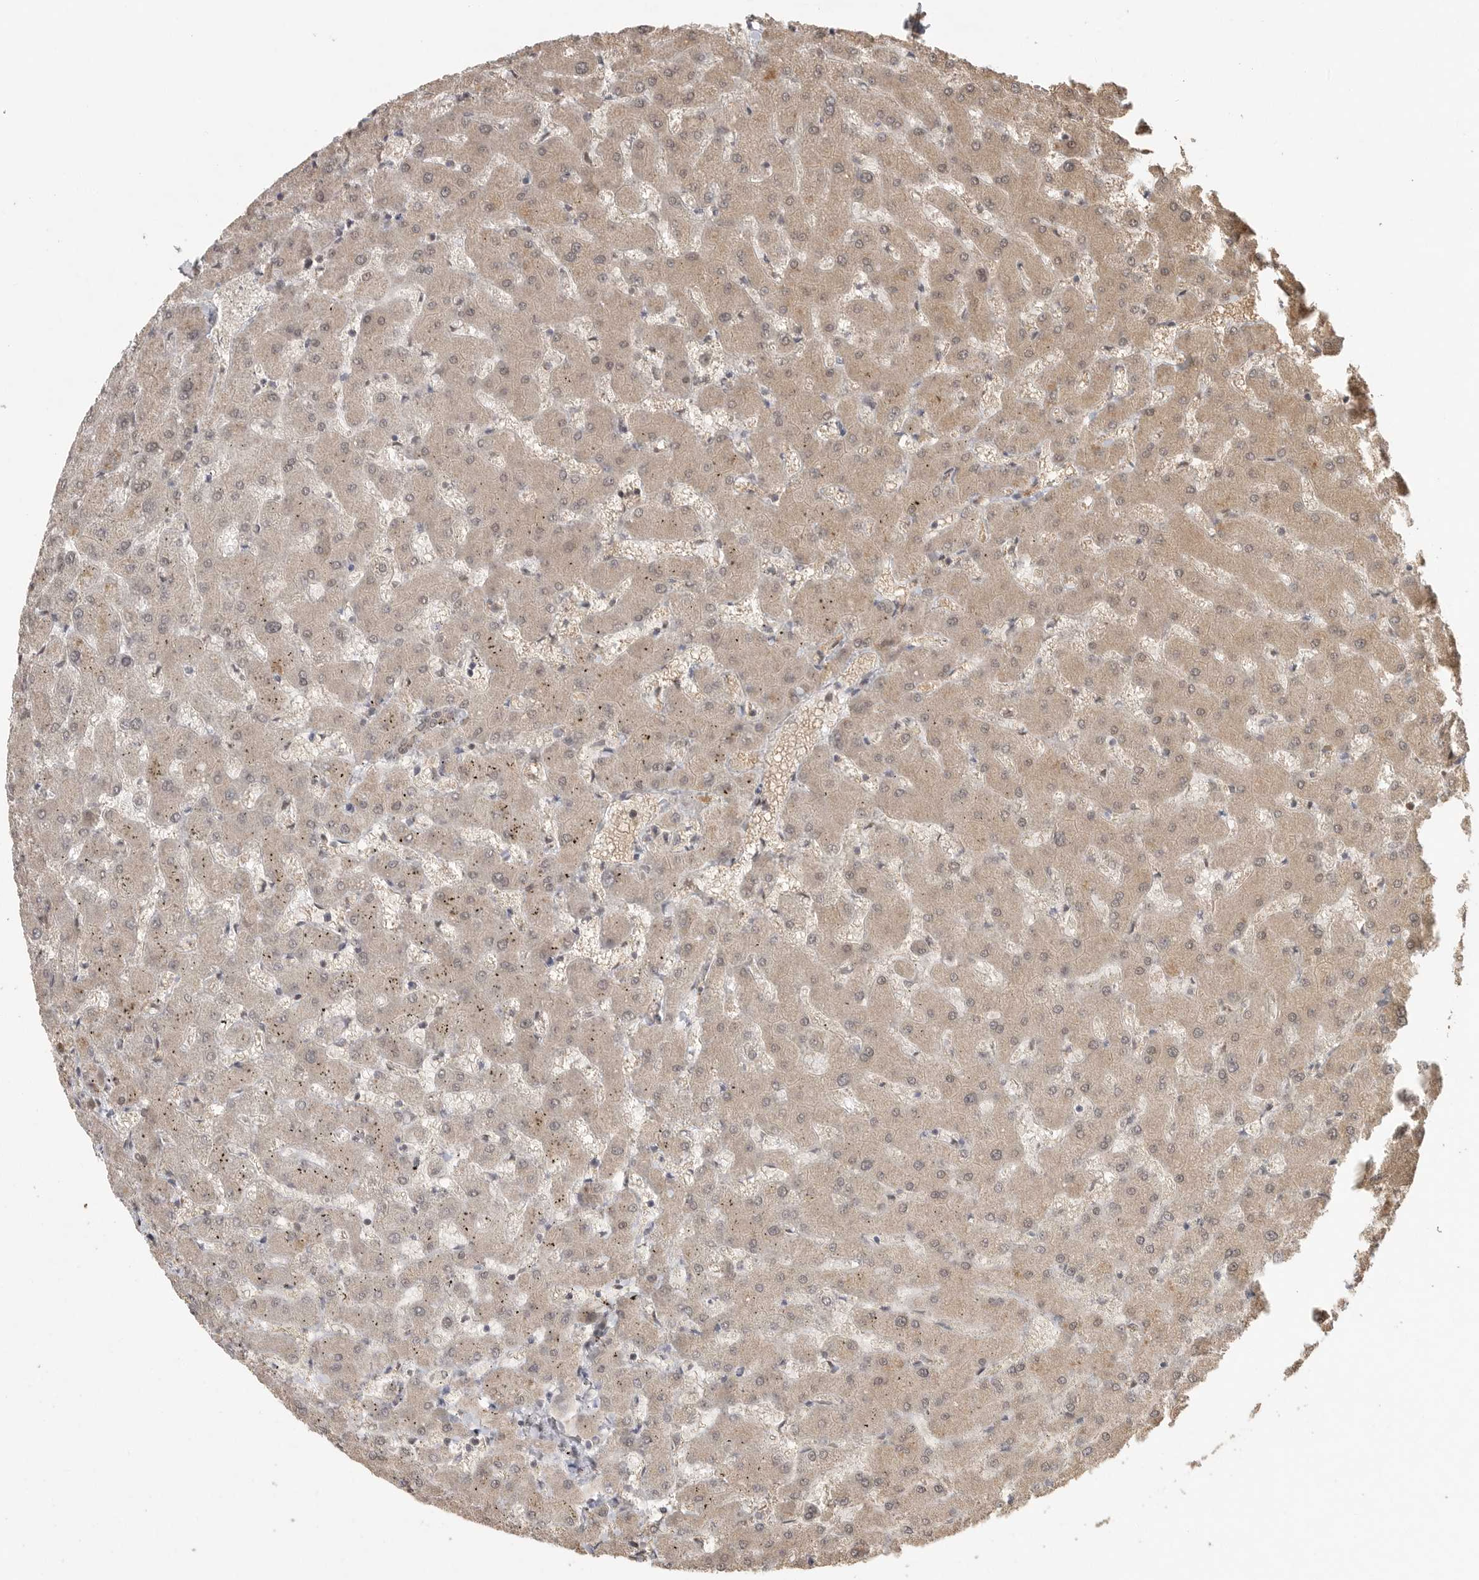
{"staining": {"intensity": "negative", "quantity": "none", "location": "none"}, "tissue": "liver", "cell_type": "Cholangiocytes", "image_type": "normal", "snomed": [{"axis": "morphology", "description": "Normal tissue, NOS"}, {"axis": "topography", "description": "Liver"}], "caption": "Micrograph shows no significant protein positivity in cholangiocytes of benign liver.", "gene": "DFFA", "patient": {"sex": "female", "age": 63}}